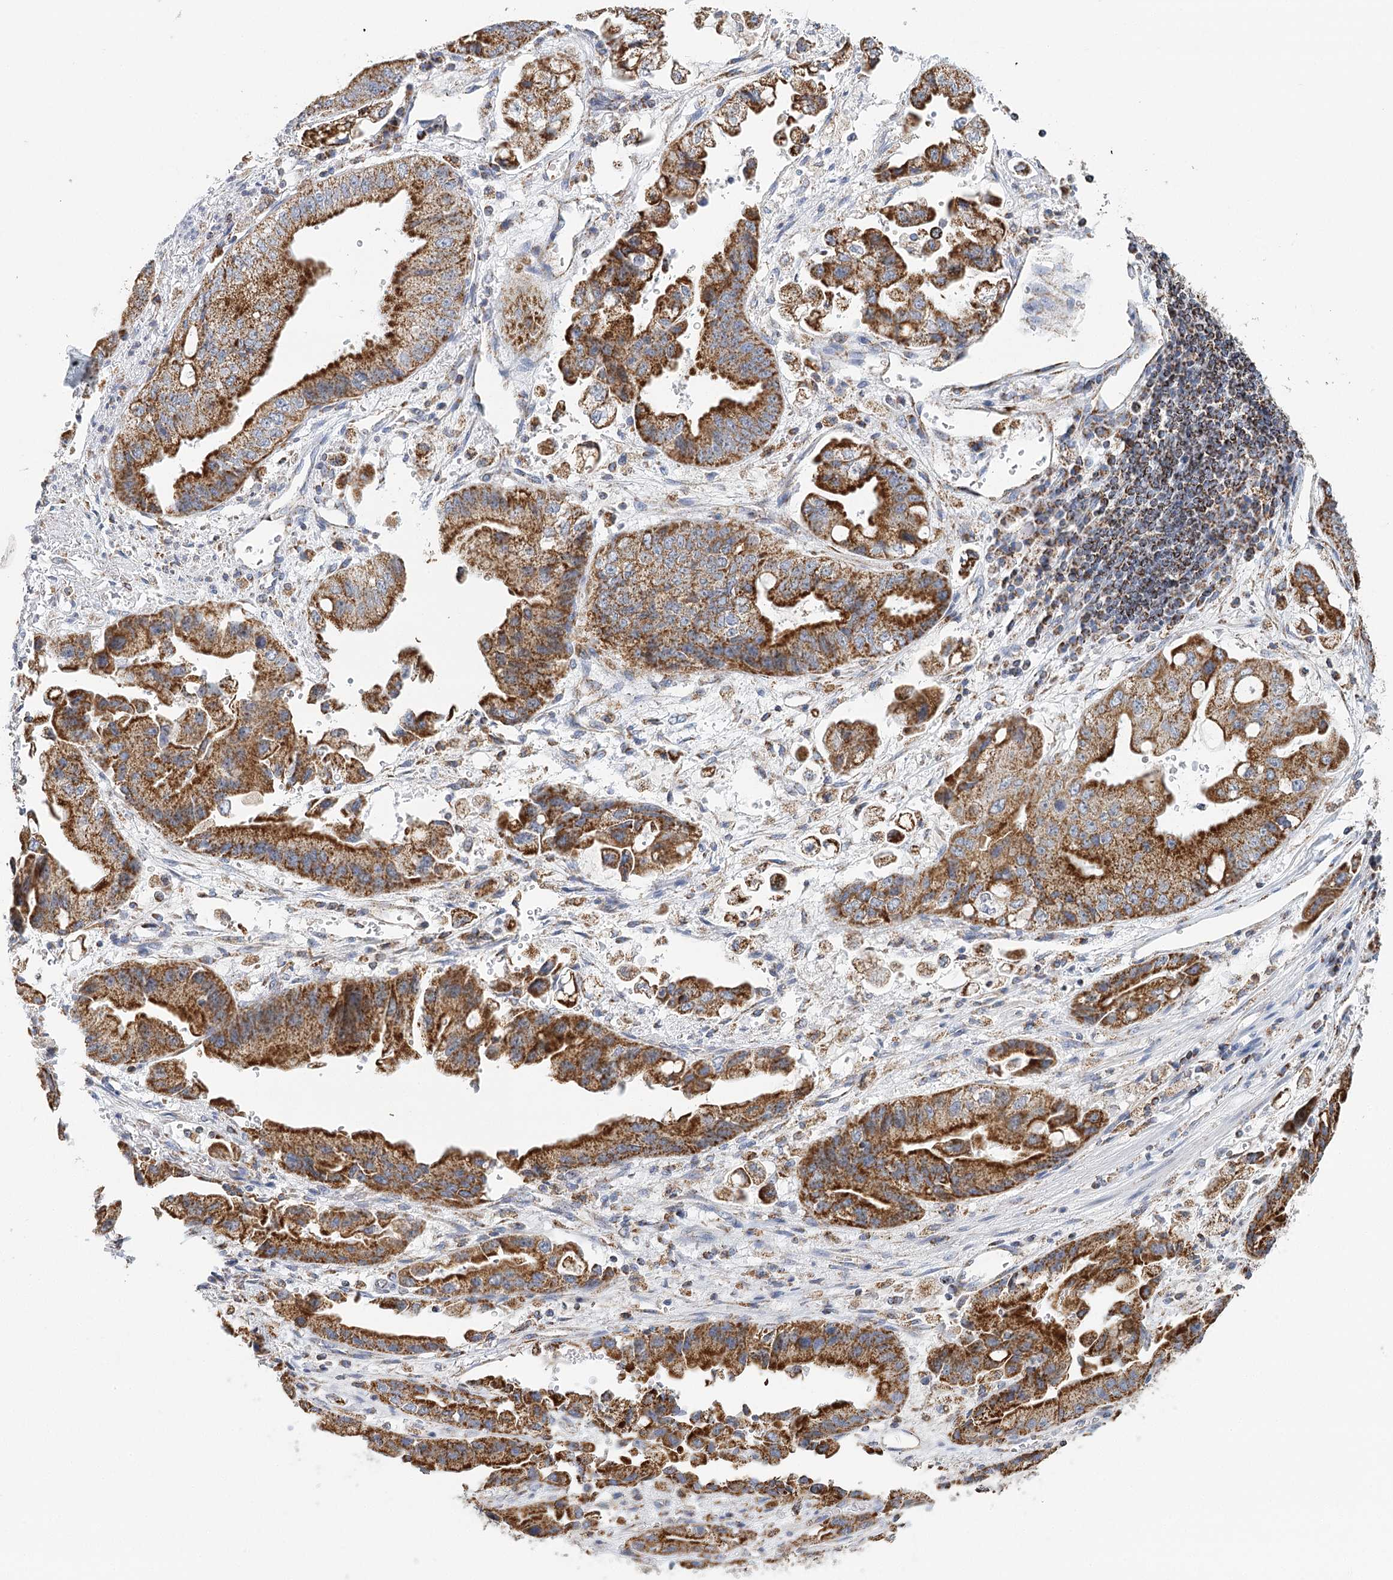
{"staining": {"intensity": "strong", "quantity": ">75%", "location": "cytoplasmic/membranous"}, "tissue": "stomach cancer", "cell_type": "Tumor cells", "image_type": "cancer", "snomed": [{"axis": "morphology", "description": "Adenocarcinoma, NOS"}, {"axis": "topography", "description": "Stomach"}], "caption": "Immunohistochemical staining of human stomach adenocarcinoma demonstrates high levels of strong cytoplasmic/membranous protein staining in approximately >75% of tumor cells.", "gene": "LSS", "patient": {"sex": "male", "age": 62}}